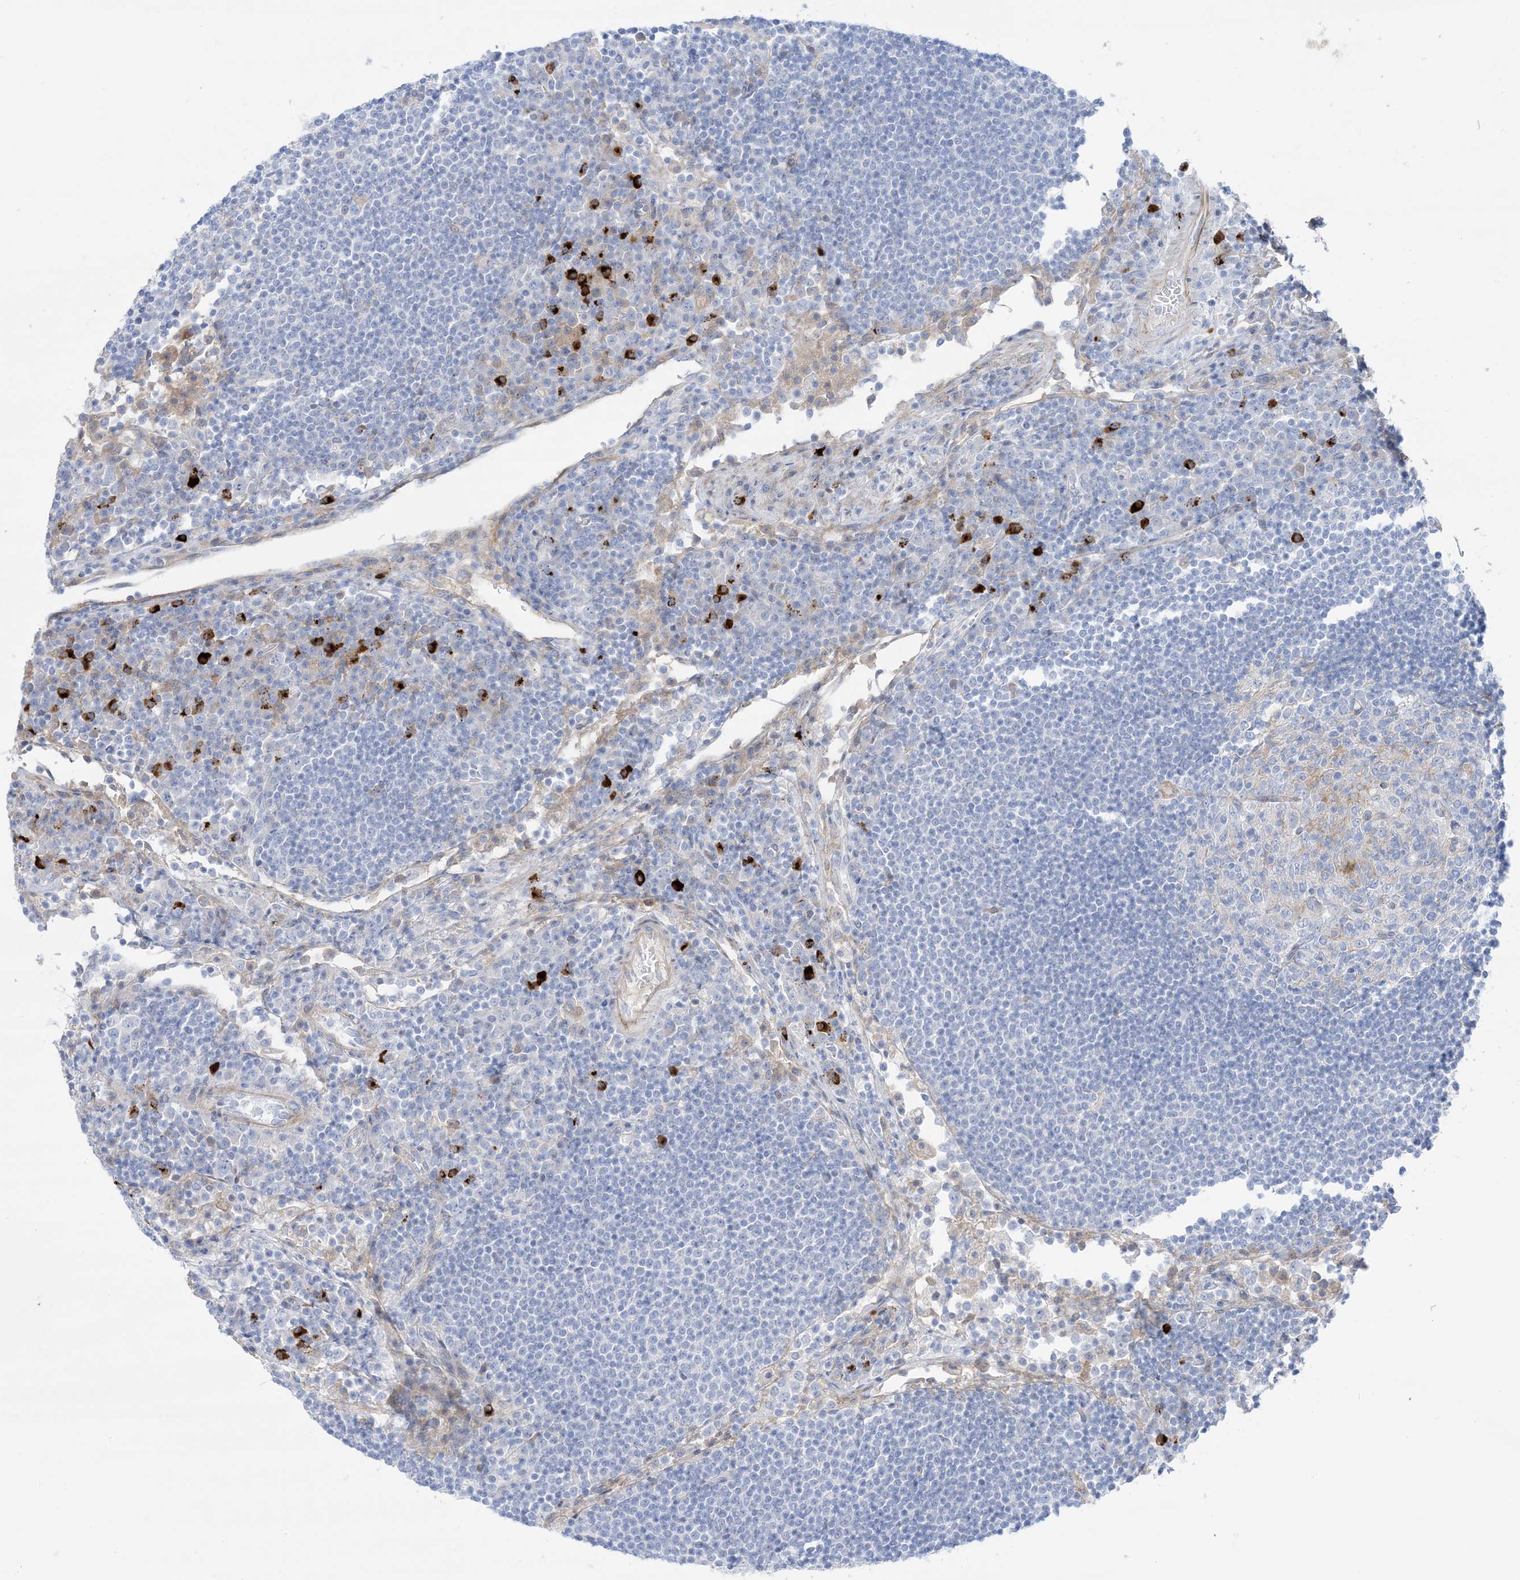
{"staining": {"intensity": "weak", "quantity": "<25%", "location": "cytoplasmic/membranous"}, "tissue": "lymph node", "cell_type": "Germinal center cells", "image_type": "normal", "snomed": [{"axis": "morphology", "description": "Normal tissue, NOS"}, {"axis": "topography", "description": "Lymph node"}], "caption": "An immunohistochemistry (IHC) photomicrograph of unremarkable lymph node is shown. There is no staining in germinal center cells of lymph node. Nuclei are stained in blue.", "gene": "ATP11C", "patient": {"sex": "female", "age": 53}}